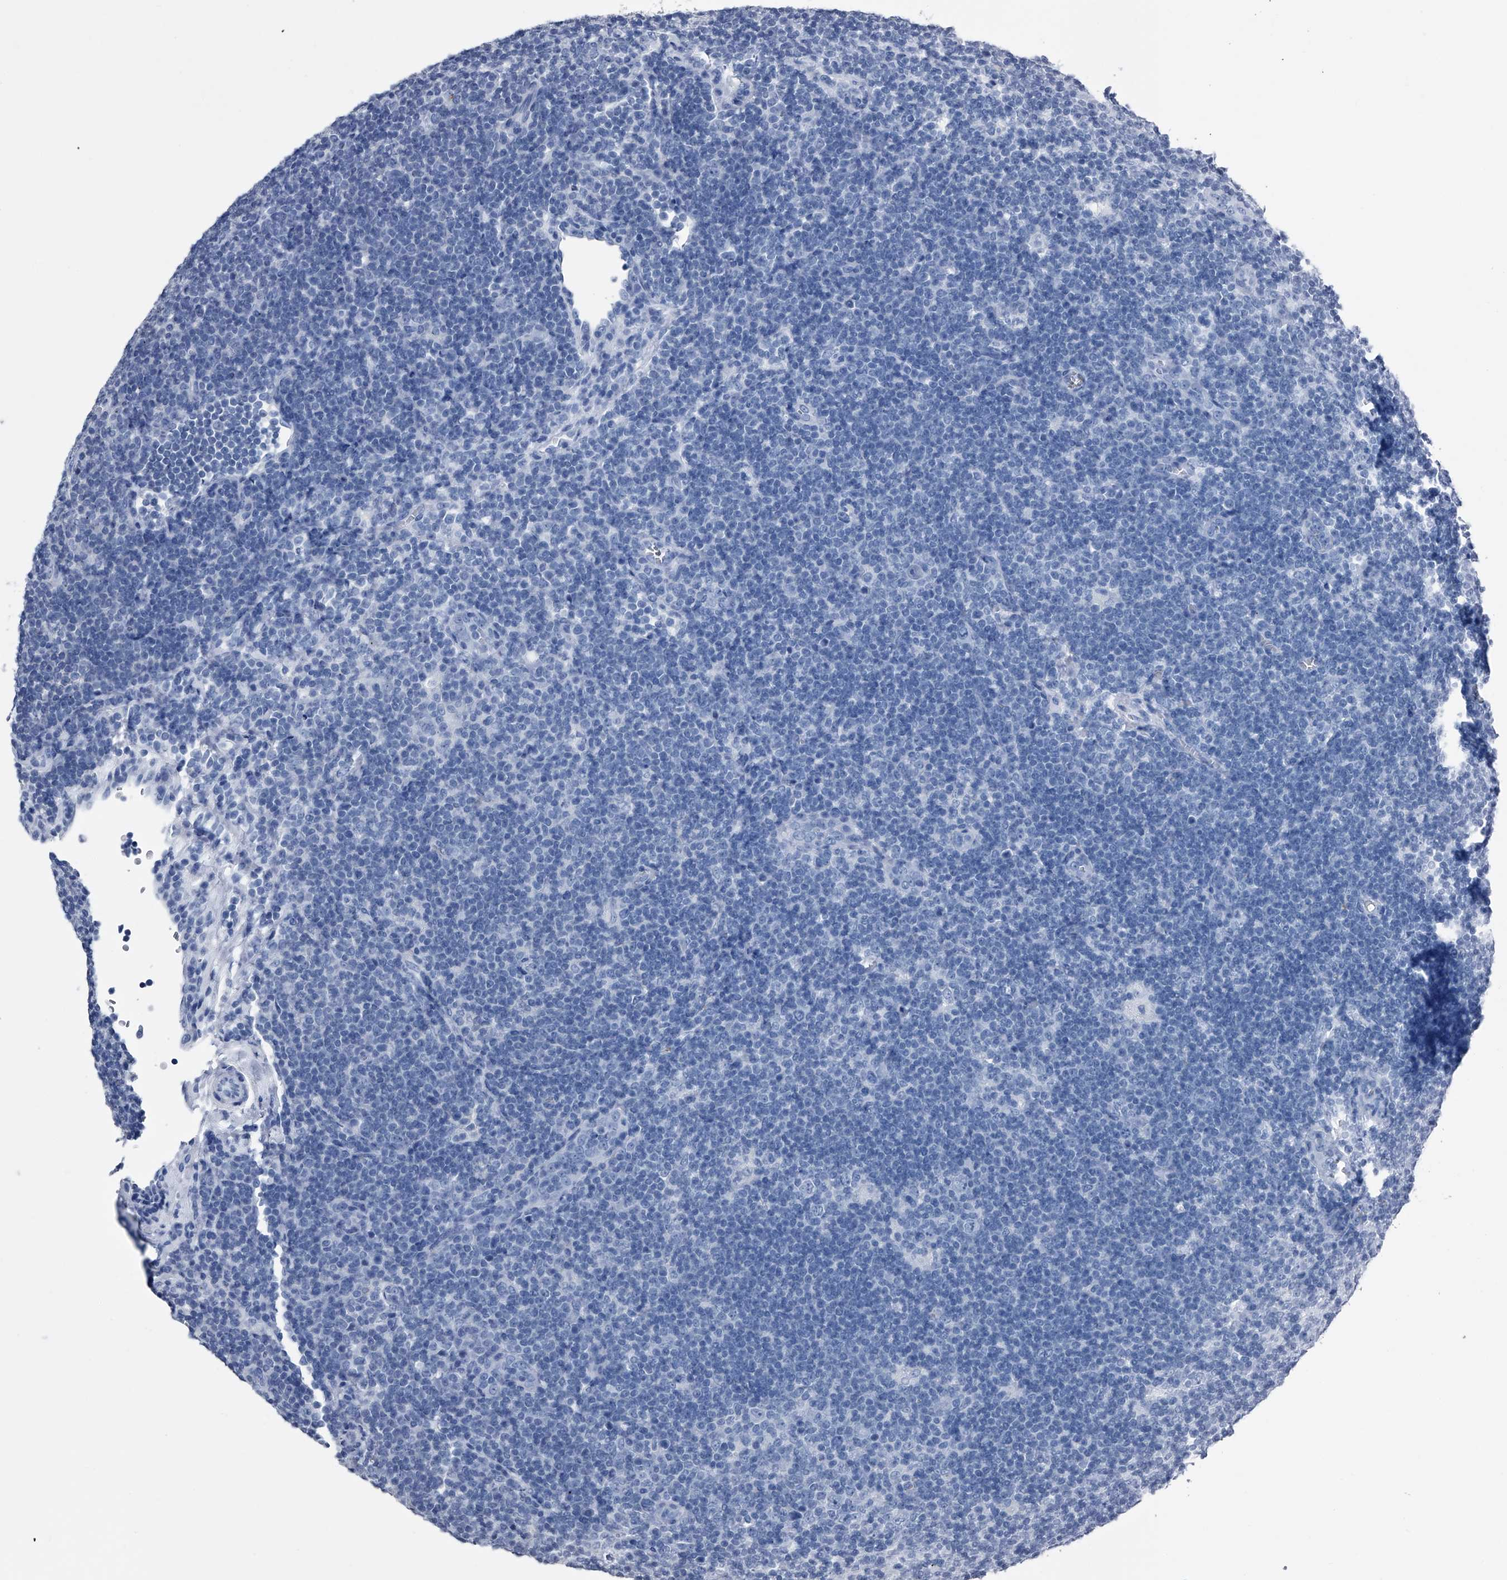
{"staining": {"intensity": "negative", "quantity": "none", "location": "none"}, "tissue": "lymphoma", "cell_type": "Tumor cells", "image_type": "cancer", "snomed": [{"axis": "morphology", "description": "Hodgkin's disease, NOS"}, {"axis": "topography", "description": "Lymph node"}], "caption": "The photomicrograph demonstrates no significant positivity in tumor cells of lymphoma.", "gene": "KIF13A", "patient": {"sex": "female", "age": 57}}